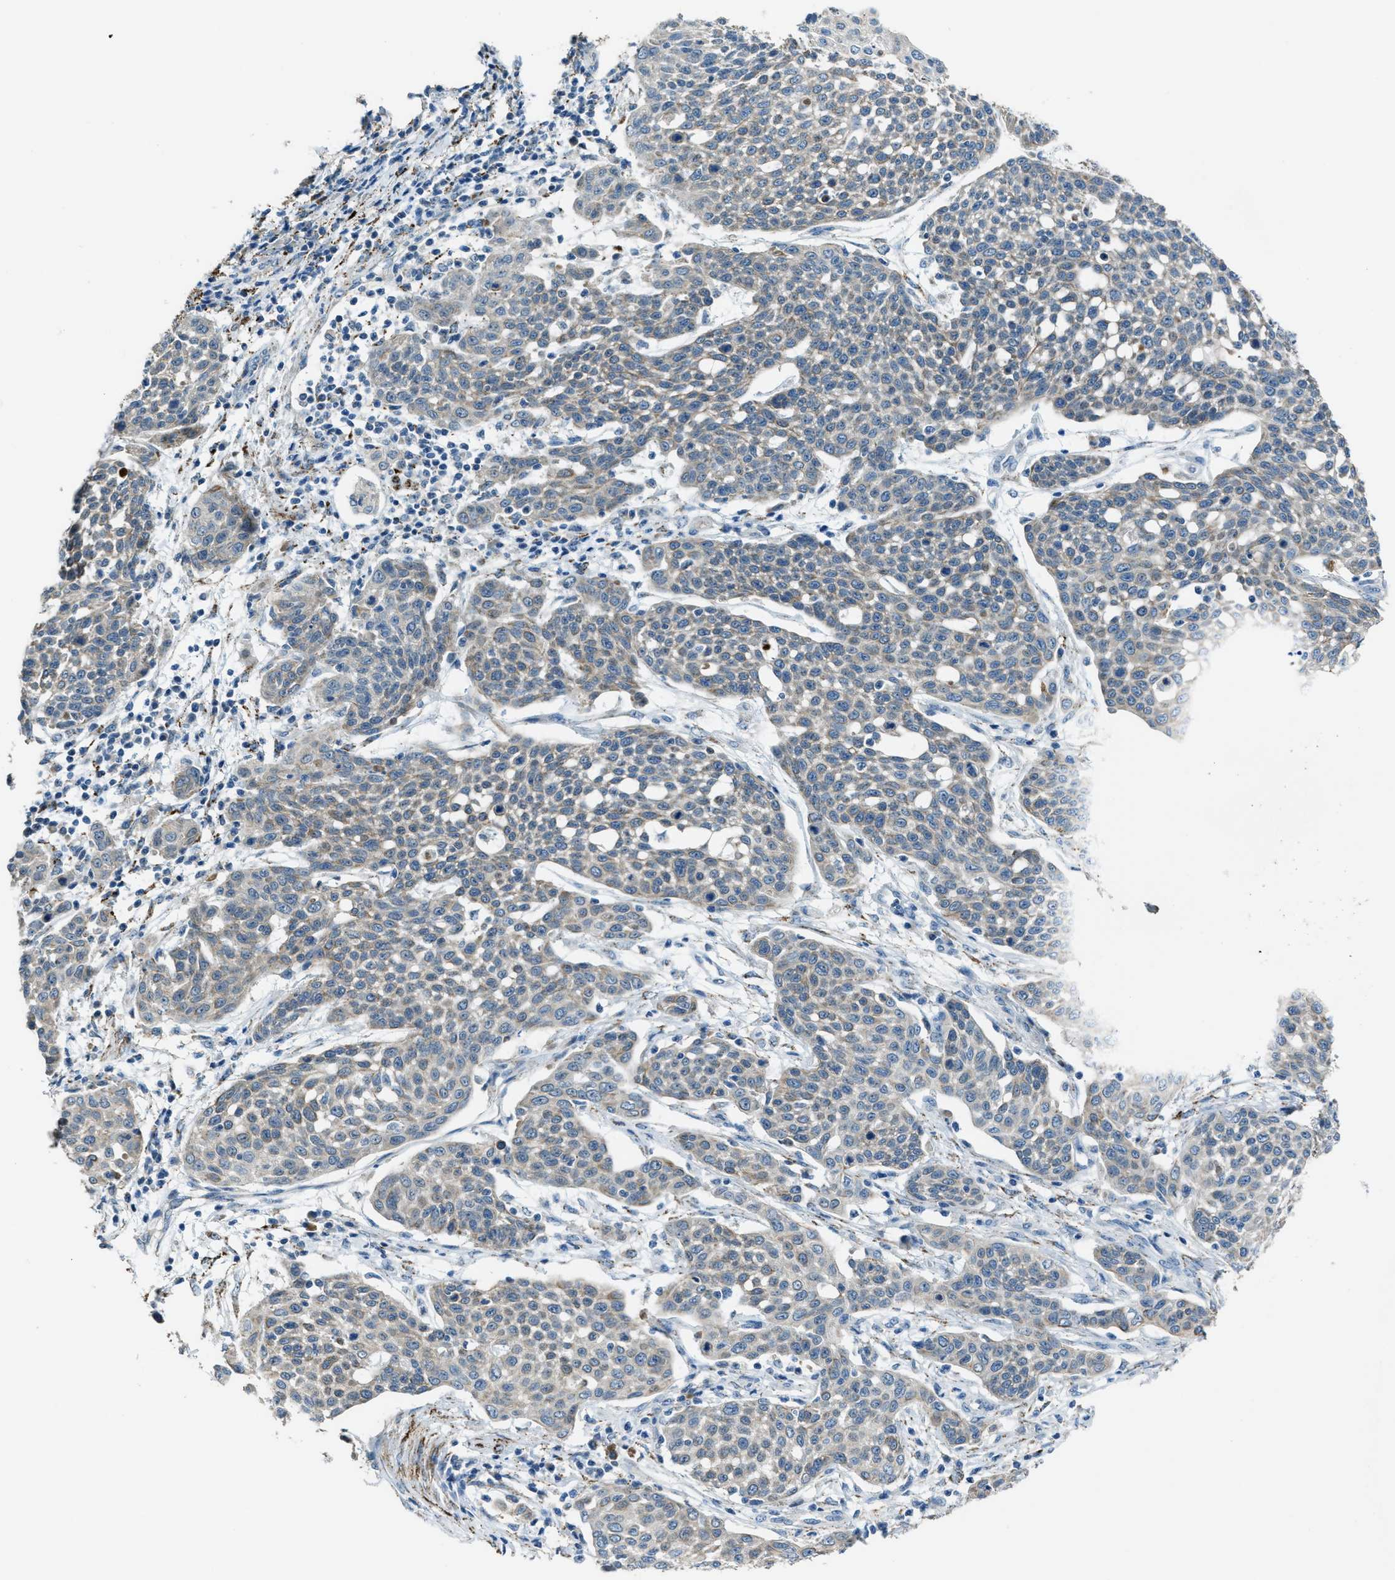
{"staining": {"intensity": "weak", "quantity": "<25%", "location": "cytoplasmic/membranous"}, "tissue": "cervical cancer", "cell_type": "Tumor cells", "image_type": "cancer", "snomed": [{"axis": "morphology", "description": "Squamous cell carcinoma, NOS"}, {"axis": "topography", "description": "Cervix"}], "caption": "The IHC histopathology image has no significant staining in tumor cells of cervical squamous cell carcinoma tissue.", "gene": "CDON", "patient": {"sex": "female", "age": 34}}